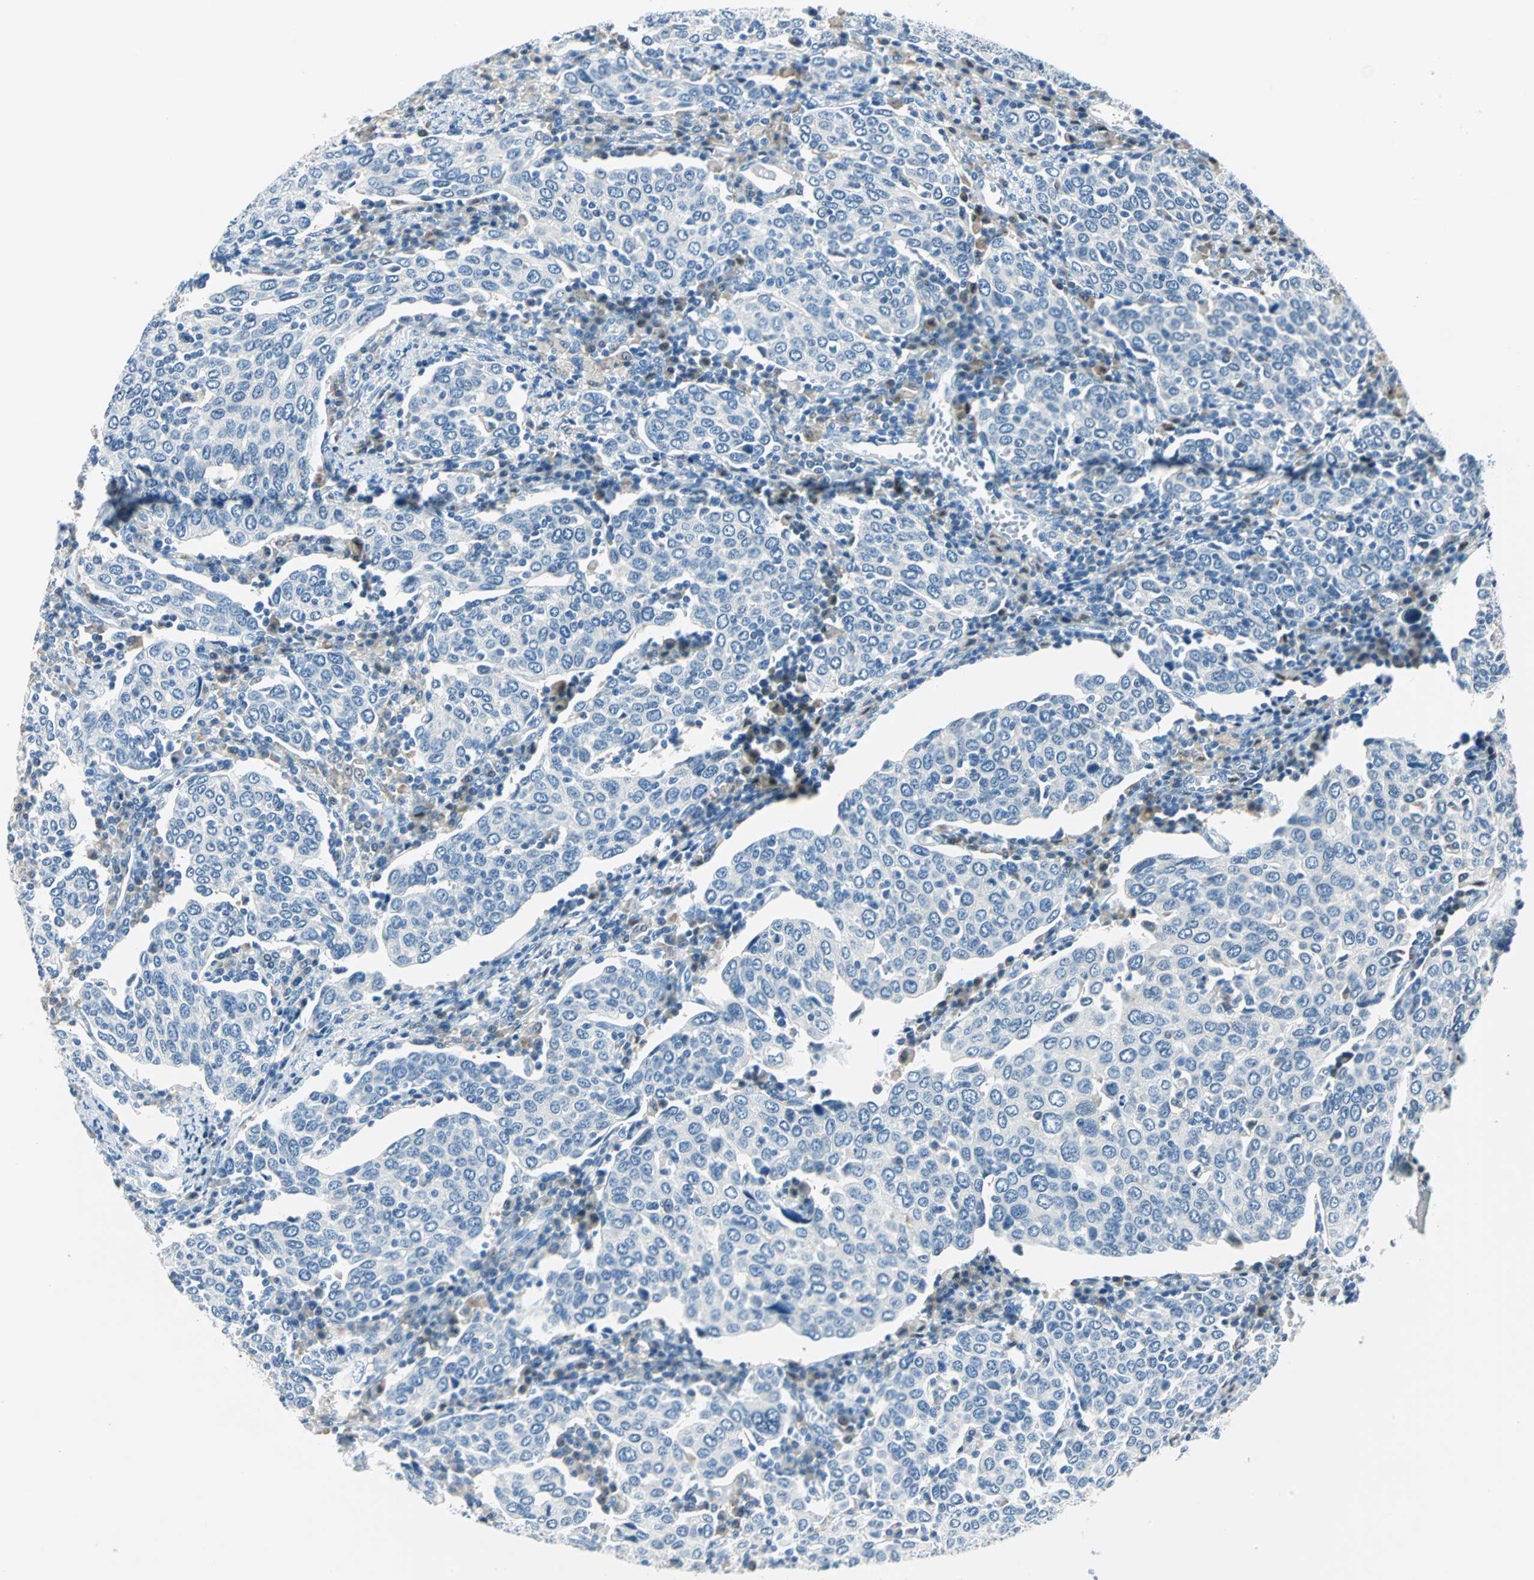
{"staining": {"intensity": "negative", "quantity": "none", "location": "none"}, "tissue": "cervical cancer", "cell_type": "Tumor cells", "image_type": "cancer", "snomed": [{"axis": "morphology", "description": "Squamous cell carcinoma, NOS"}, {"axis": "topography", "description": "Cervix"}], "caption": "Squamous cell carcinoma (cervical) stained for a protein using IHC reveals no expression tumor cells.", "gene": "AKR1A1", "patient": {"sex": "female", "age": 40}}